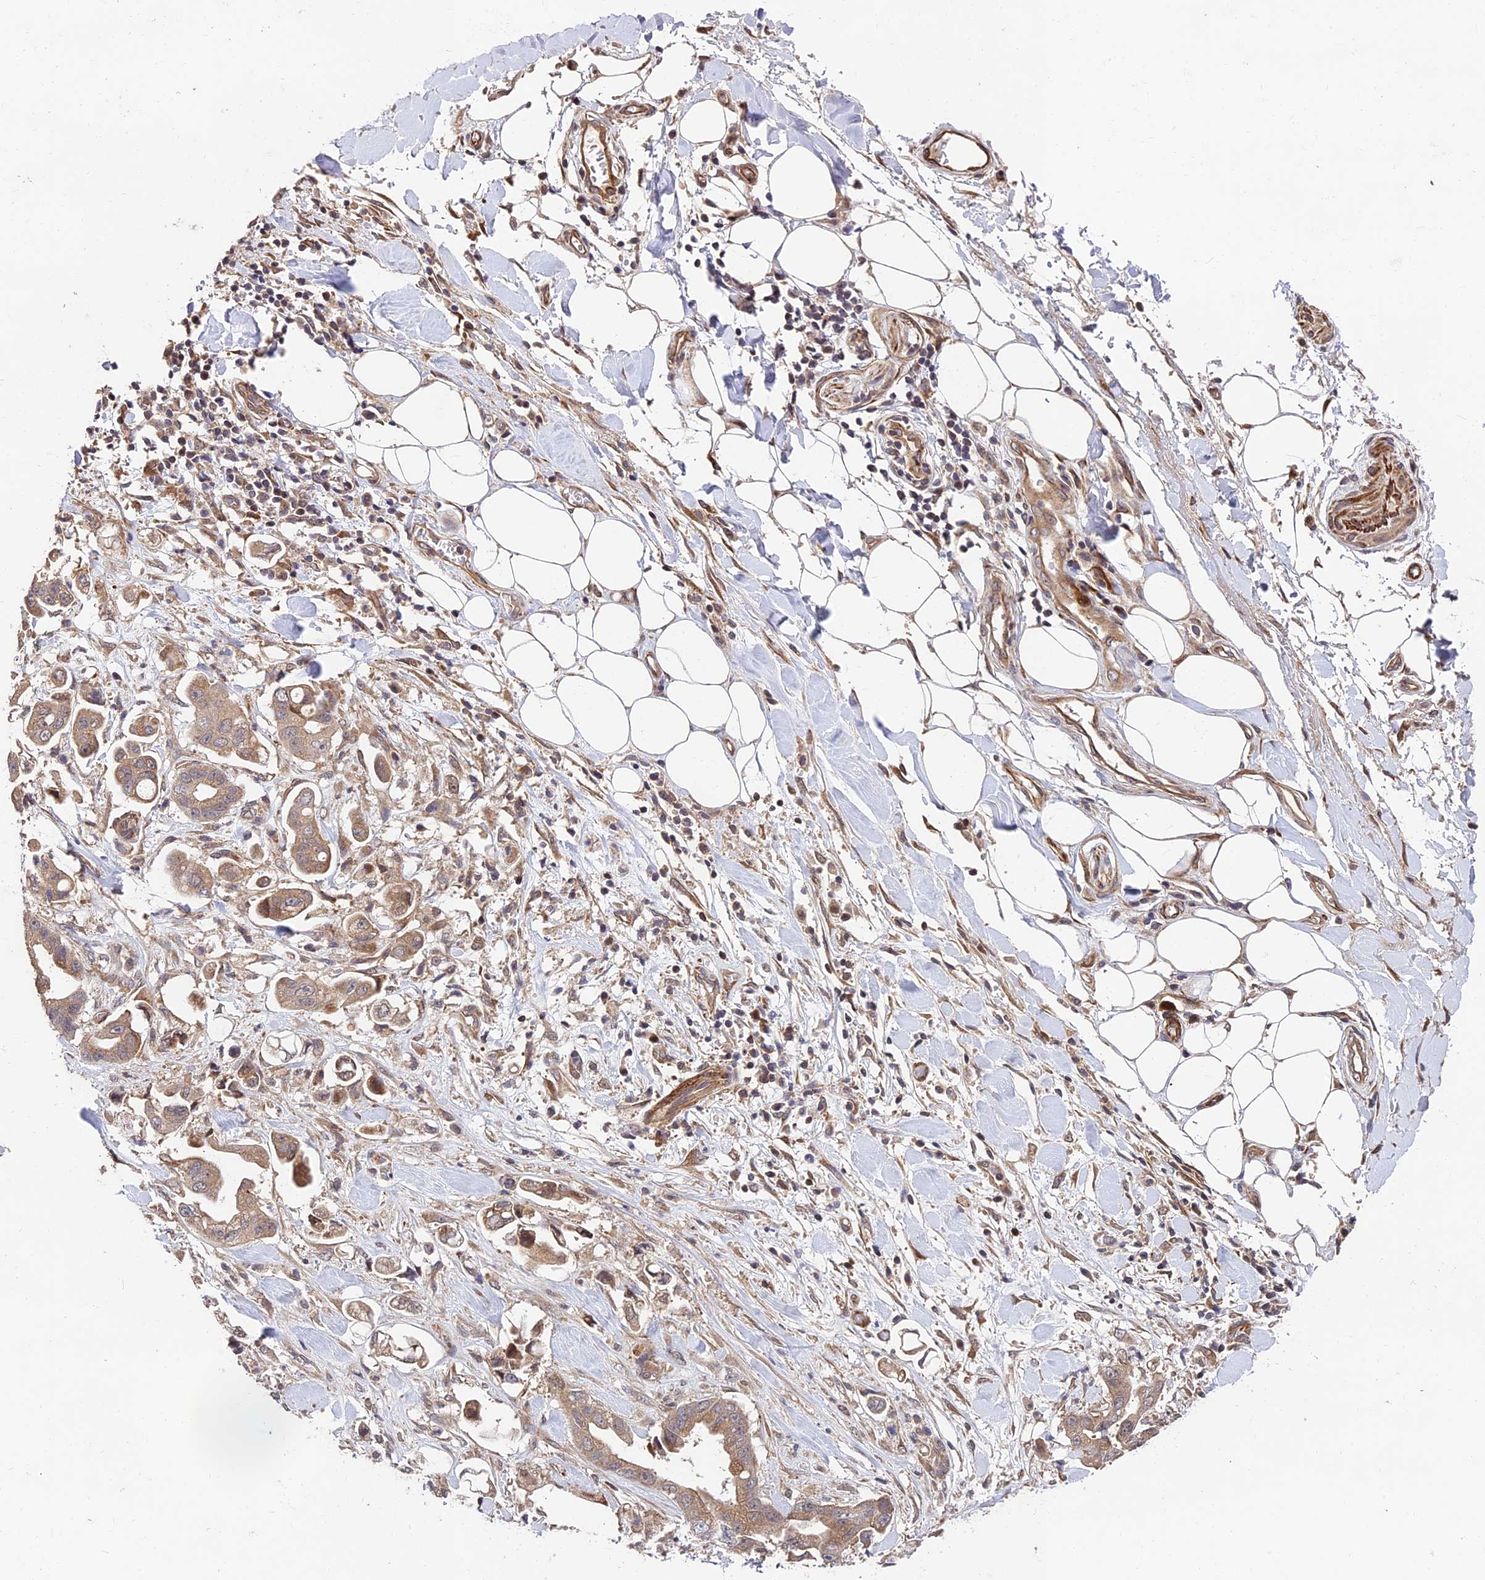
{"staining": {"intensity": "moderate", "quantity": "25%-75%", "location": "cytoplasmic/membranous"}, "tissue": "stomach cancer", "cell_type": "Tumor cells", "image_type": "cancer", "snomed": [{"axis": "morphology", "description": "Adenocarcinoma, NOS"}, {"axis": "topography", "description": "Stomach"}], "caption": "This is a histology image of immunohistochemistry (IHC) staining of stomach adenocarcinoma, which shows moderate expression in the cytoplasmic/membranous of tumor cells.", "gene": "MKKS", "patient": {"sex": "male", "age": 62}}